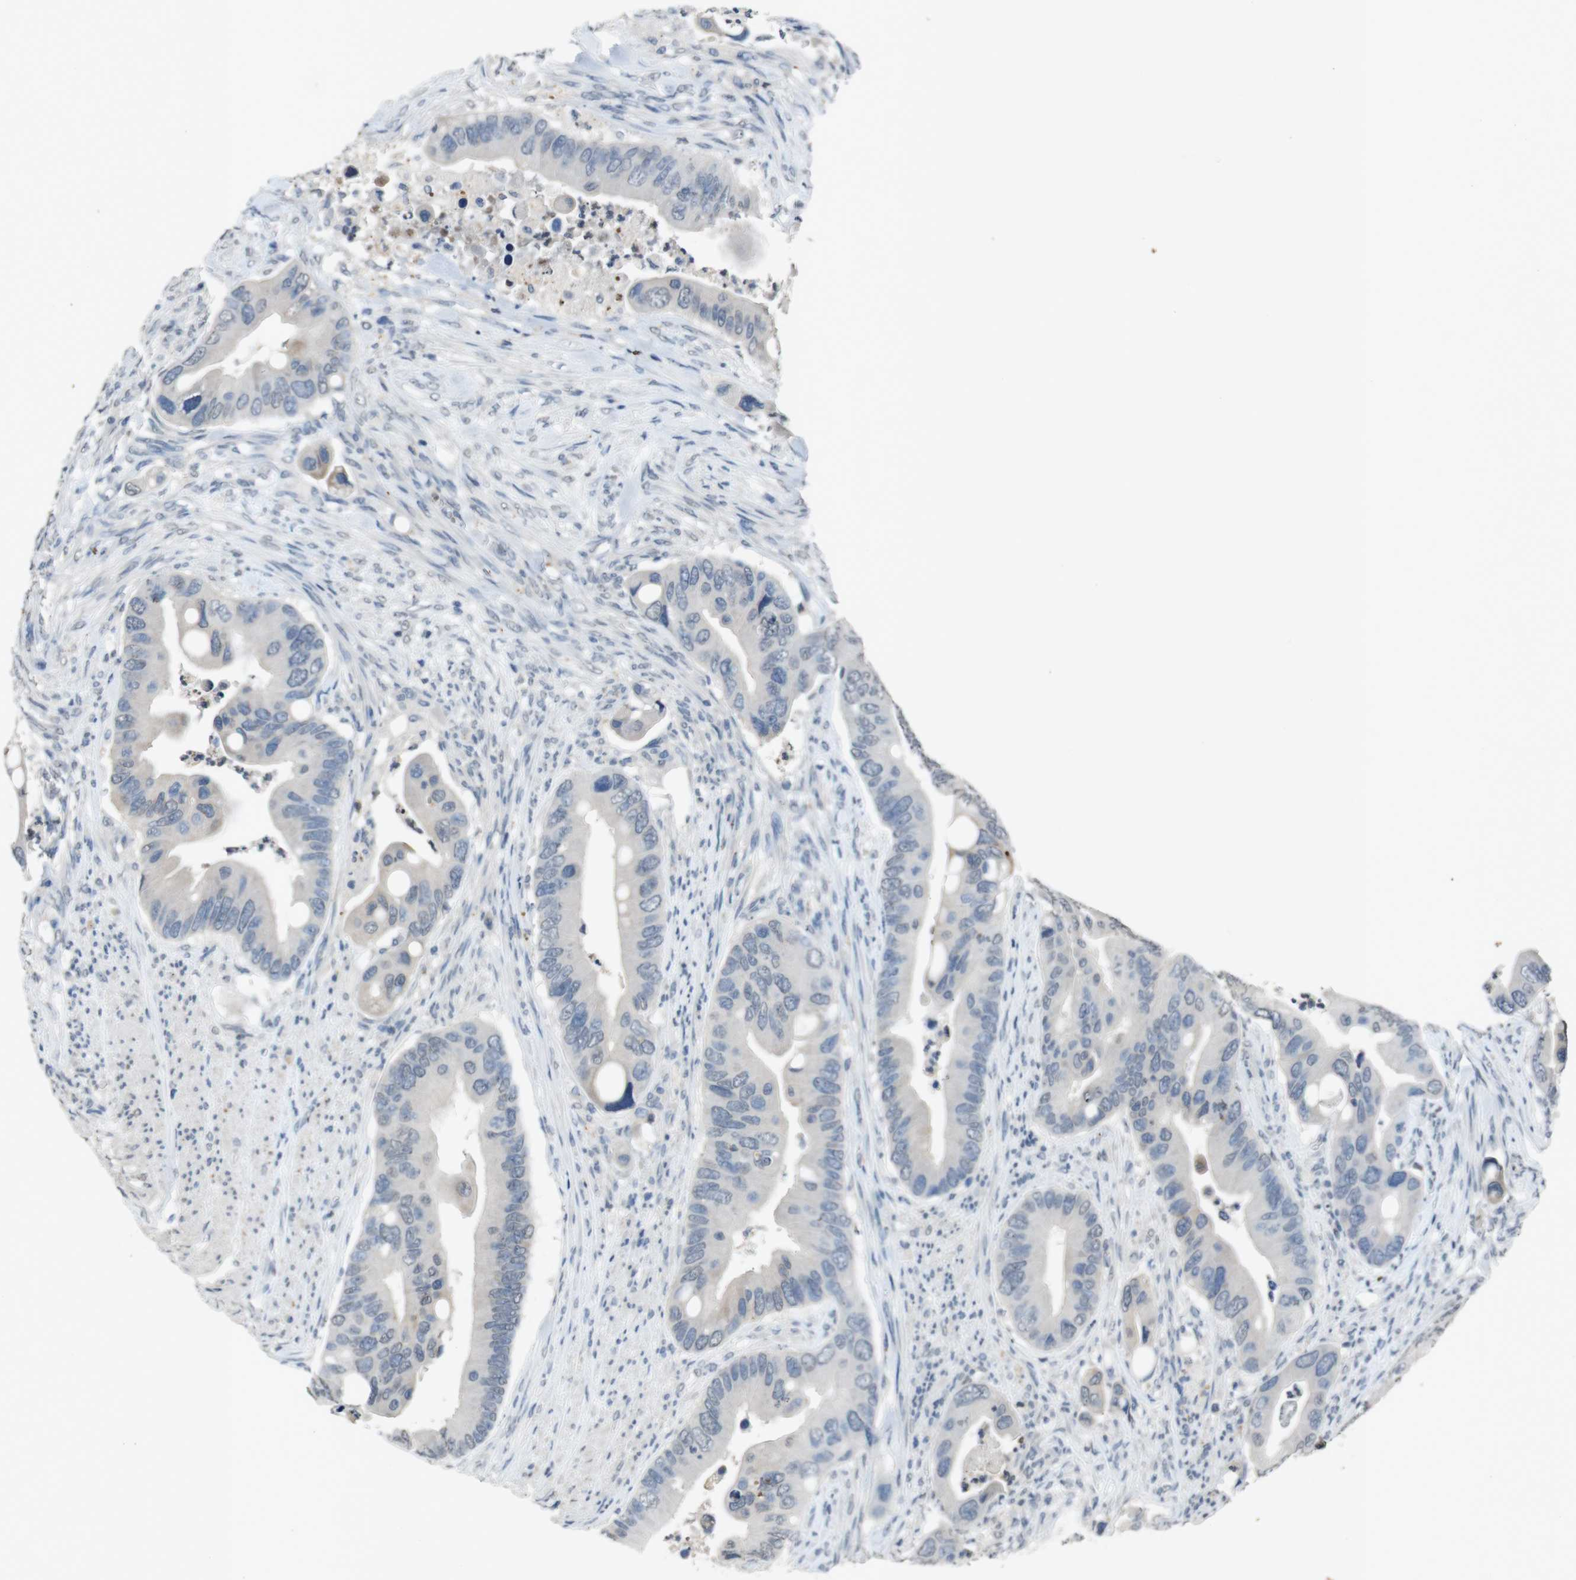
{"staining": {"intensity": "negative", "quantity": "none", "location": "none"}, "tissue": "colorectal cancer", "cell_type": "Tumor cells", "image_type": "cancer", "snomed": [{"axis": "morphology", "description": "Adenocarcinoma, NOS"}, {"axis": "topography", "description": "Rectum"}], "caption": "High magnification brightfield microscopy of adenocarcinoma (colorectal) stained with DAB (3,3'-diaminobenzidine) (brown) and counterstained with hematoxylin (blue): tumor cells show no significant expression.", "gene": "STBD1", "patient": {"sex": "female", "age": 57}}